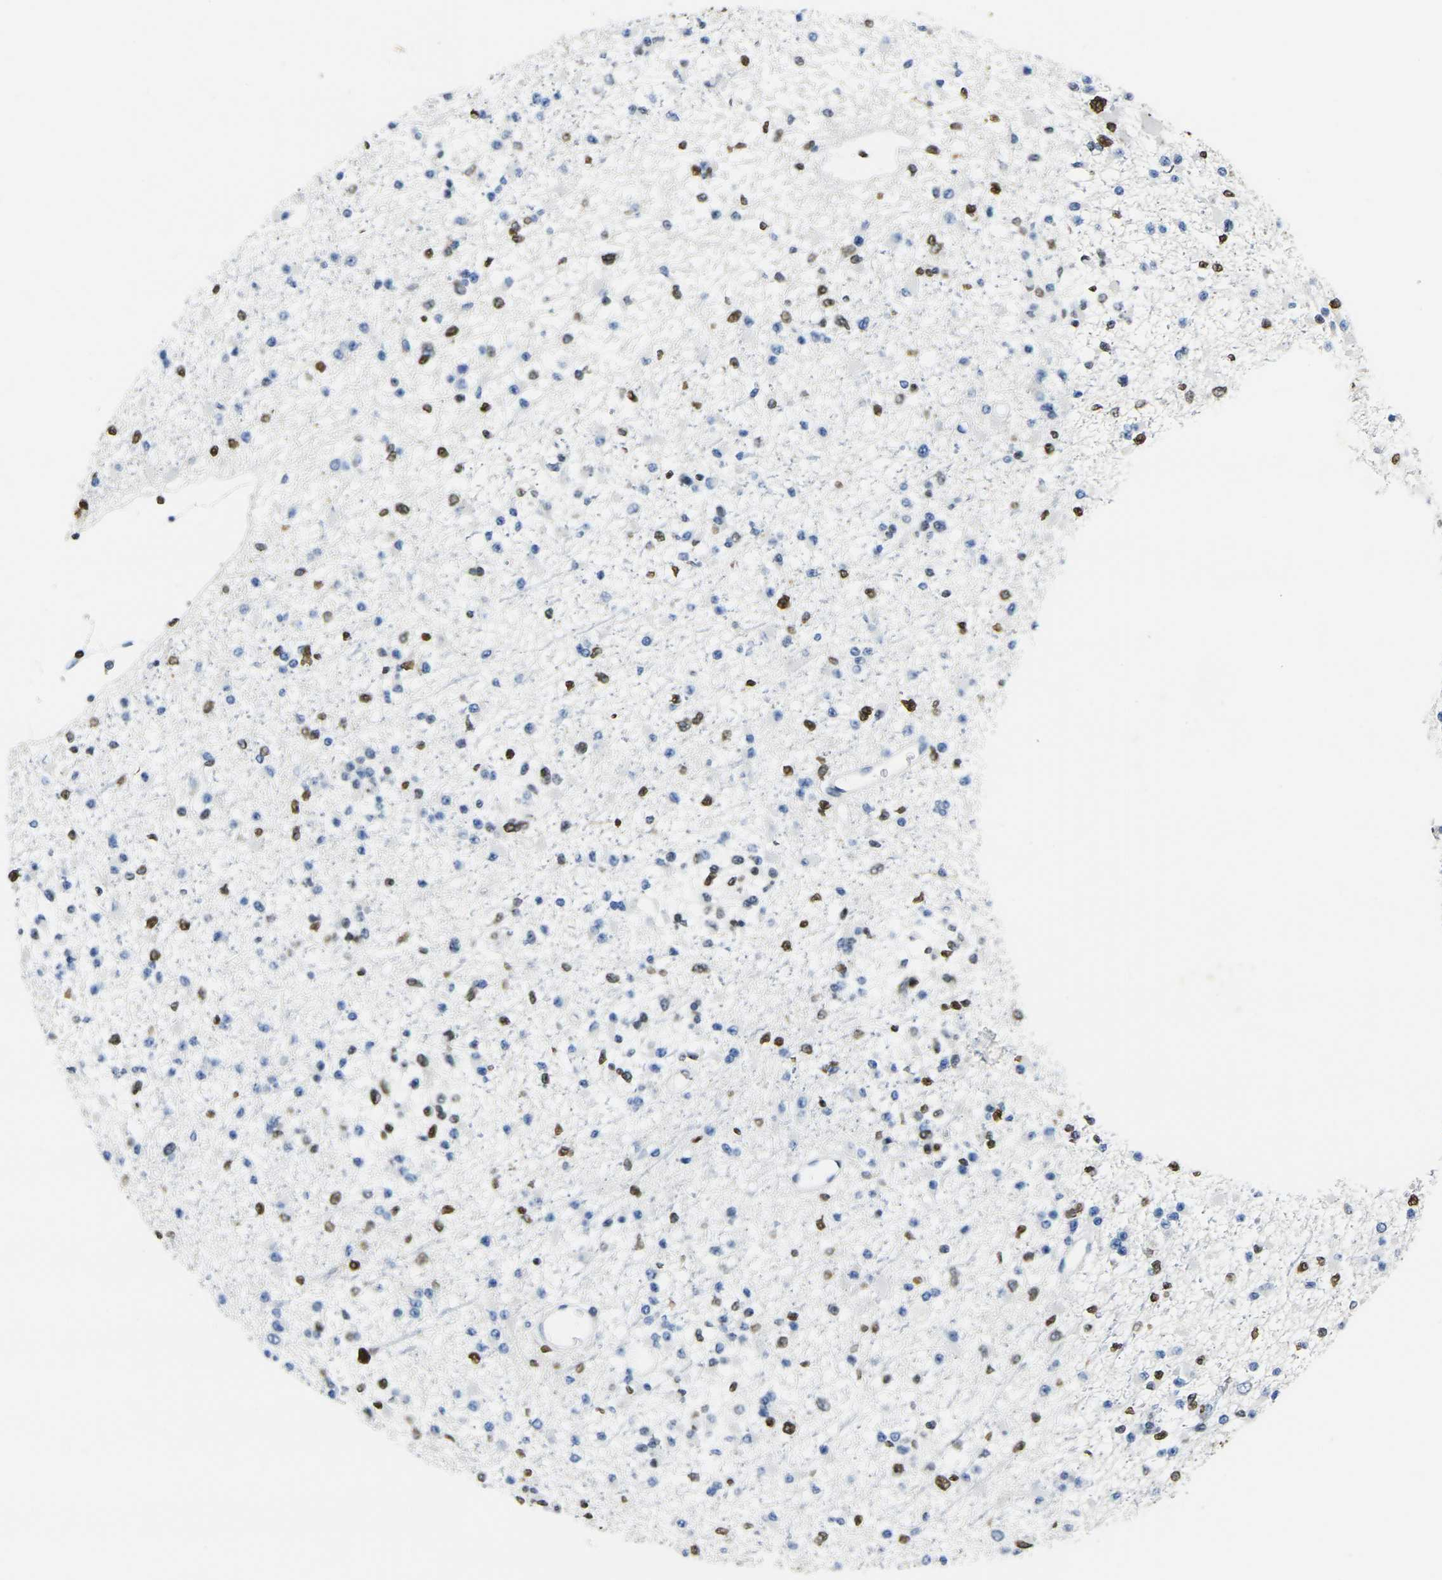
{"staining": {"intensity": "strong", "quantity": "<25%", "location": "nuclear"}, "tissue": "glioma", "cell_type": "Tumor cells", "image_type": "cancer", "snomed": [{"axis": "morphology", "description": "Glioma, malignant, Low grade"}, {"axis": "topography", "description": "Brain"}], "caption": "Immunohistochemical staining of low-grade glioma (malignant) reveals strong nuclear protein positivity in about <25% of tumor cells. The protein of interest is shown in brown color, while the nuclei are stained blue.", "gene": "DRAXIN", "patient": {"sex": "female", "age": 22}}